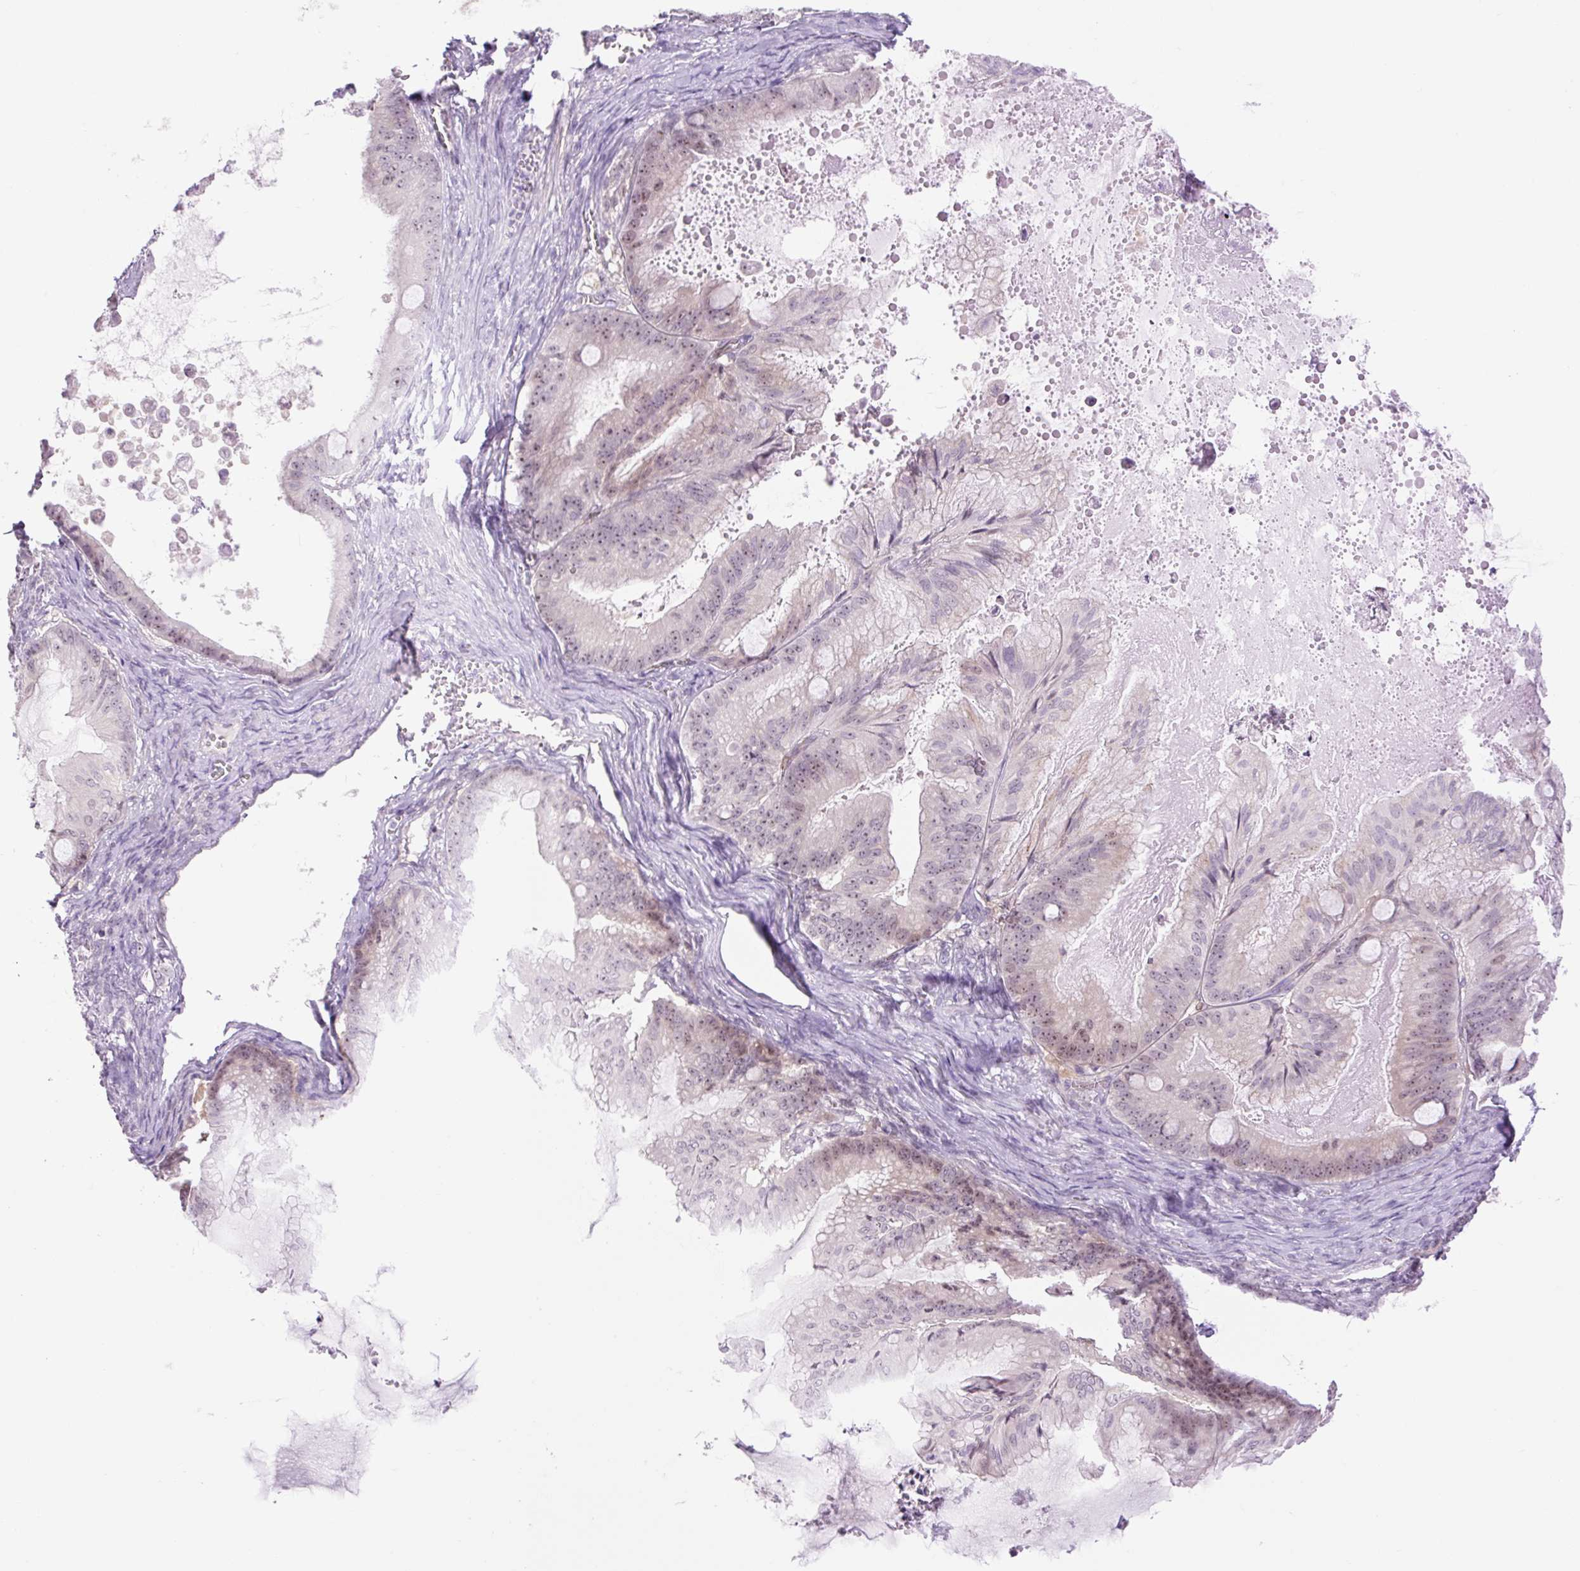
{"staining": {"intensity": "weak", "quantity": "25%-75%", "location": "cytoplasmic/membranous,nuclear"}, "tissue": "ovarian cancer", "cell_type": "Tumor cells", "image_type": "cancer", "snomed": [{"axis": "morphology", "description": "Cystadenocarcinoma, mucinous, NOS"}, {"axis": "topography", "description": "Ovary"}], "caption": "Ovarian mucinous cystadenocarcinoma stained with DAB (3,3'-diaminobenzidine) IHC demonstrates low levels of weak cytoplasmic/membranous and nuclear positivity in approximately 25%-75% of tumor cells. The staining is performed using DAB (3,3'-diaminobenzidine) brown chromogen to label protein expression. The nuclei are counter-stained blue using hematoxylin.", "gene": "ZNF417", "patient": {"sex": "female", "age": 71}}